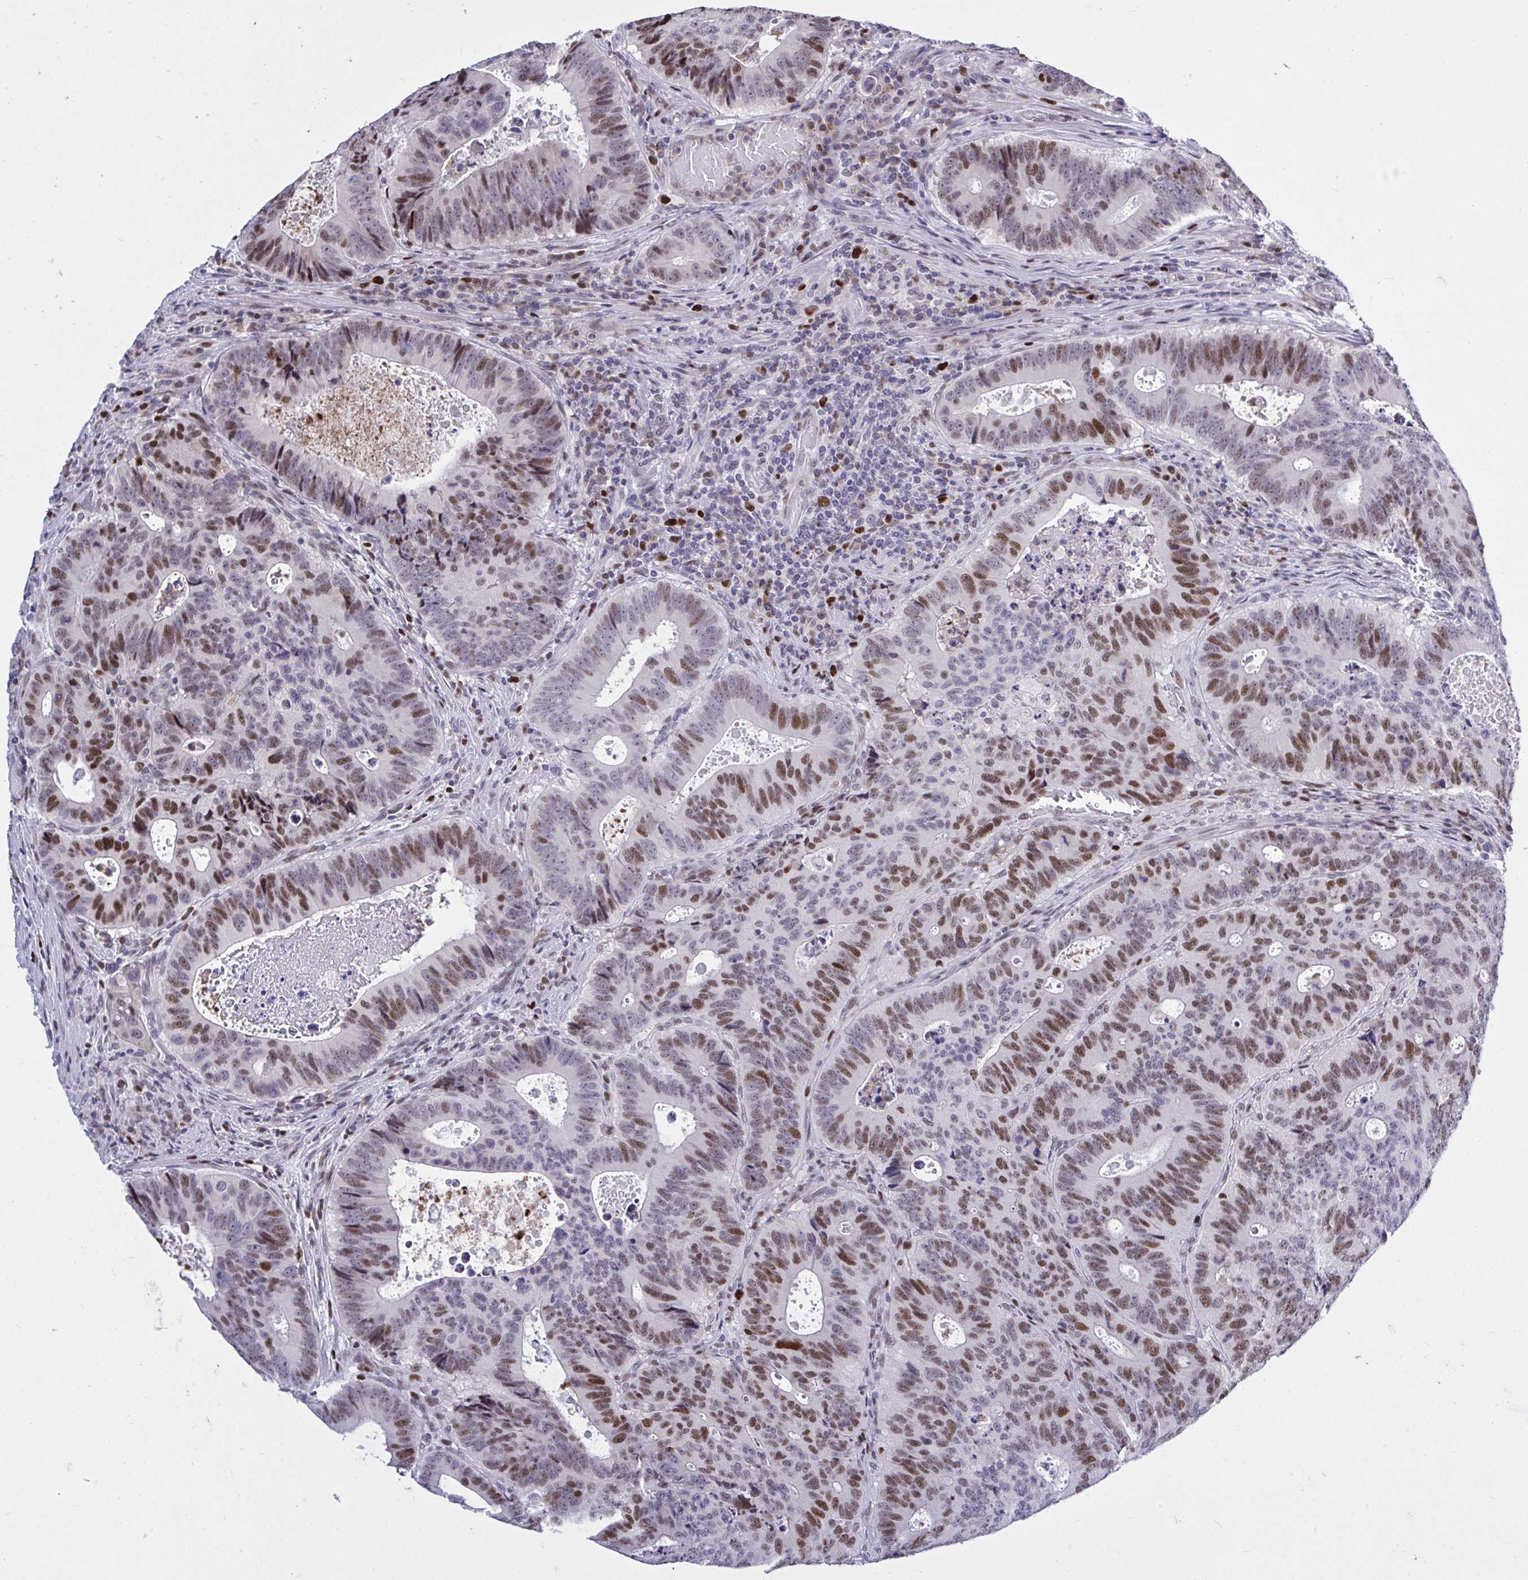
{"staining": {"intensity": "moderate", "quantity": ">75%", "location": "nuclear"}, "tissue": "colorectal cancer", "cell_type": "Tumor cells", "image_type": "cancer", "snomed": [{"axis": "morphology", "description": "Adenocarcinoma, NOS"}, {"axis": "topography", "description": "Colon"}], "caption": "Colorectal cancer stained with a protein marker demonstrates moderate staining in tumor cells.", "gene": "C1QL2", "patient": {"sex": "male", "age": 62}}